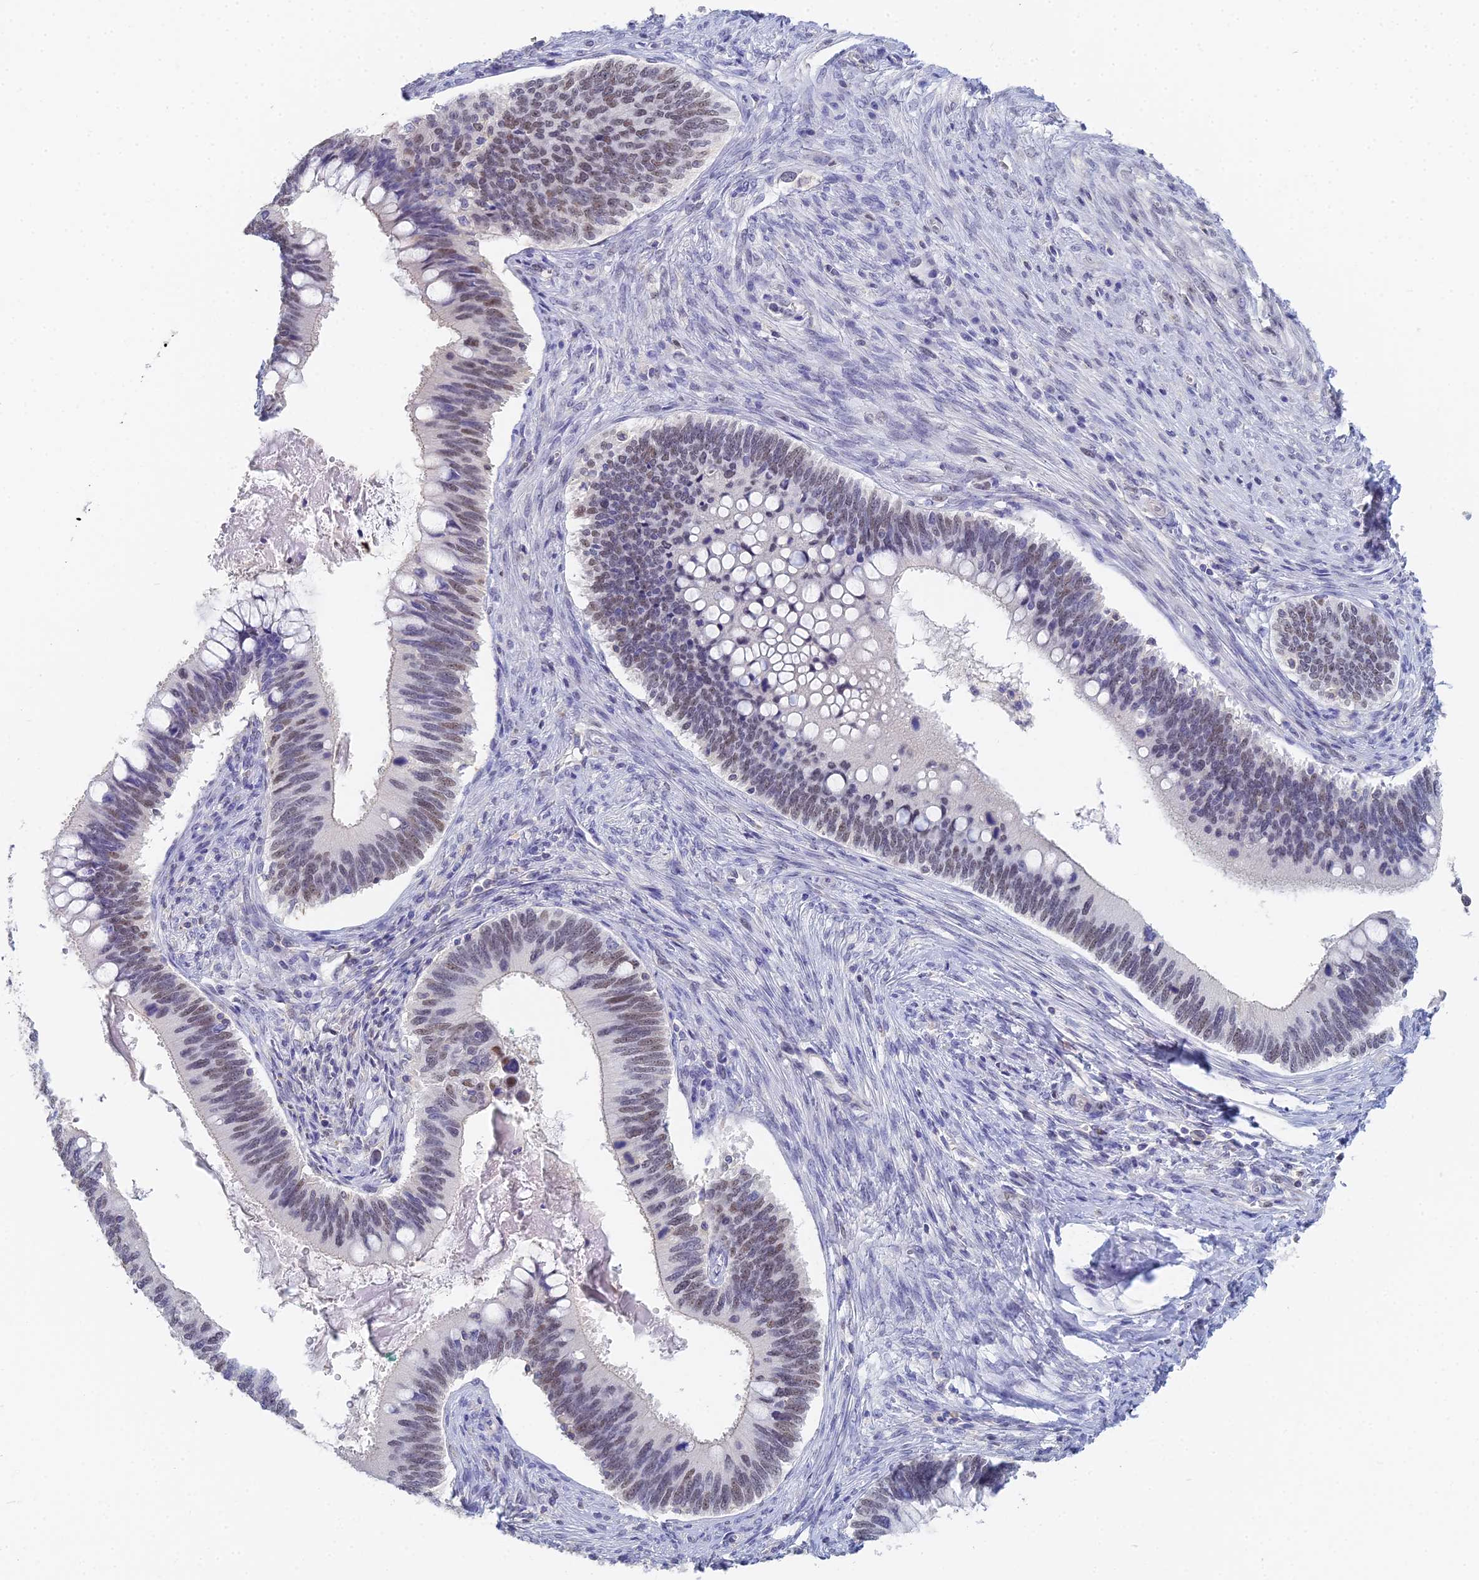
{"staining": {"intensity": "moderate", "quantity": "25%-75%", "location": "nuclear"}, "tissue": "cervical cancer", "cell_type": "Tumor cells", "image_type": "cancer", "snomed": [{"axis": "morphology", "description": "Adenocarcinoma, NOS"}, {"axis": "topography", "description": "Cervix"}], "caption": "Cervical cancer stained with DAB (3,3'-diaminobenzidine) IHC displays medium levels of moderate nuclear positivity in about 25%-75% of tumor cells.", "gene": "MCM2", "patient": {"sex": "female", "age": 42}}